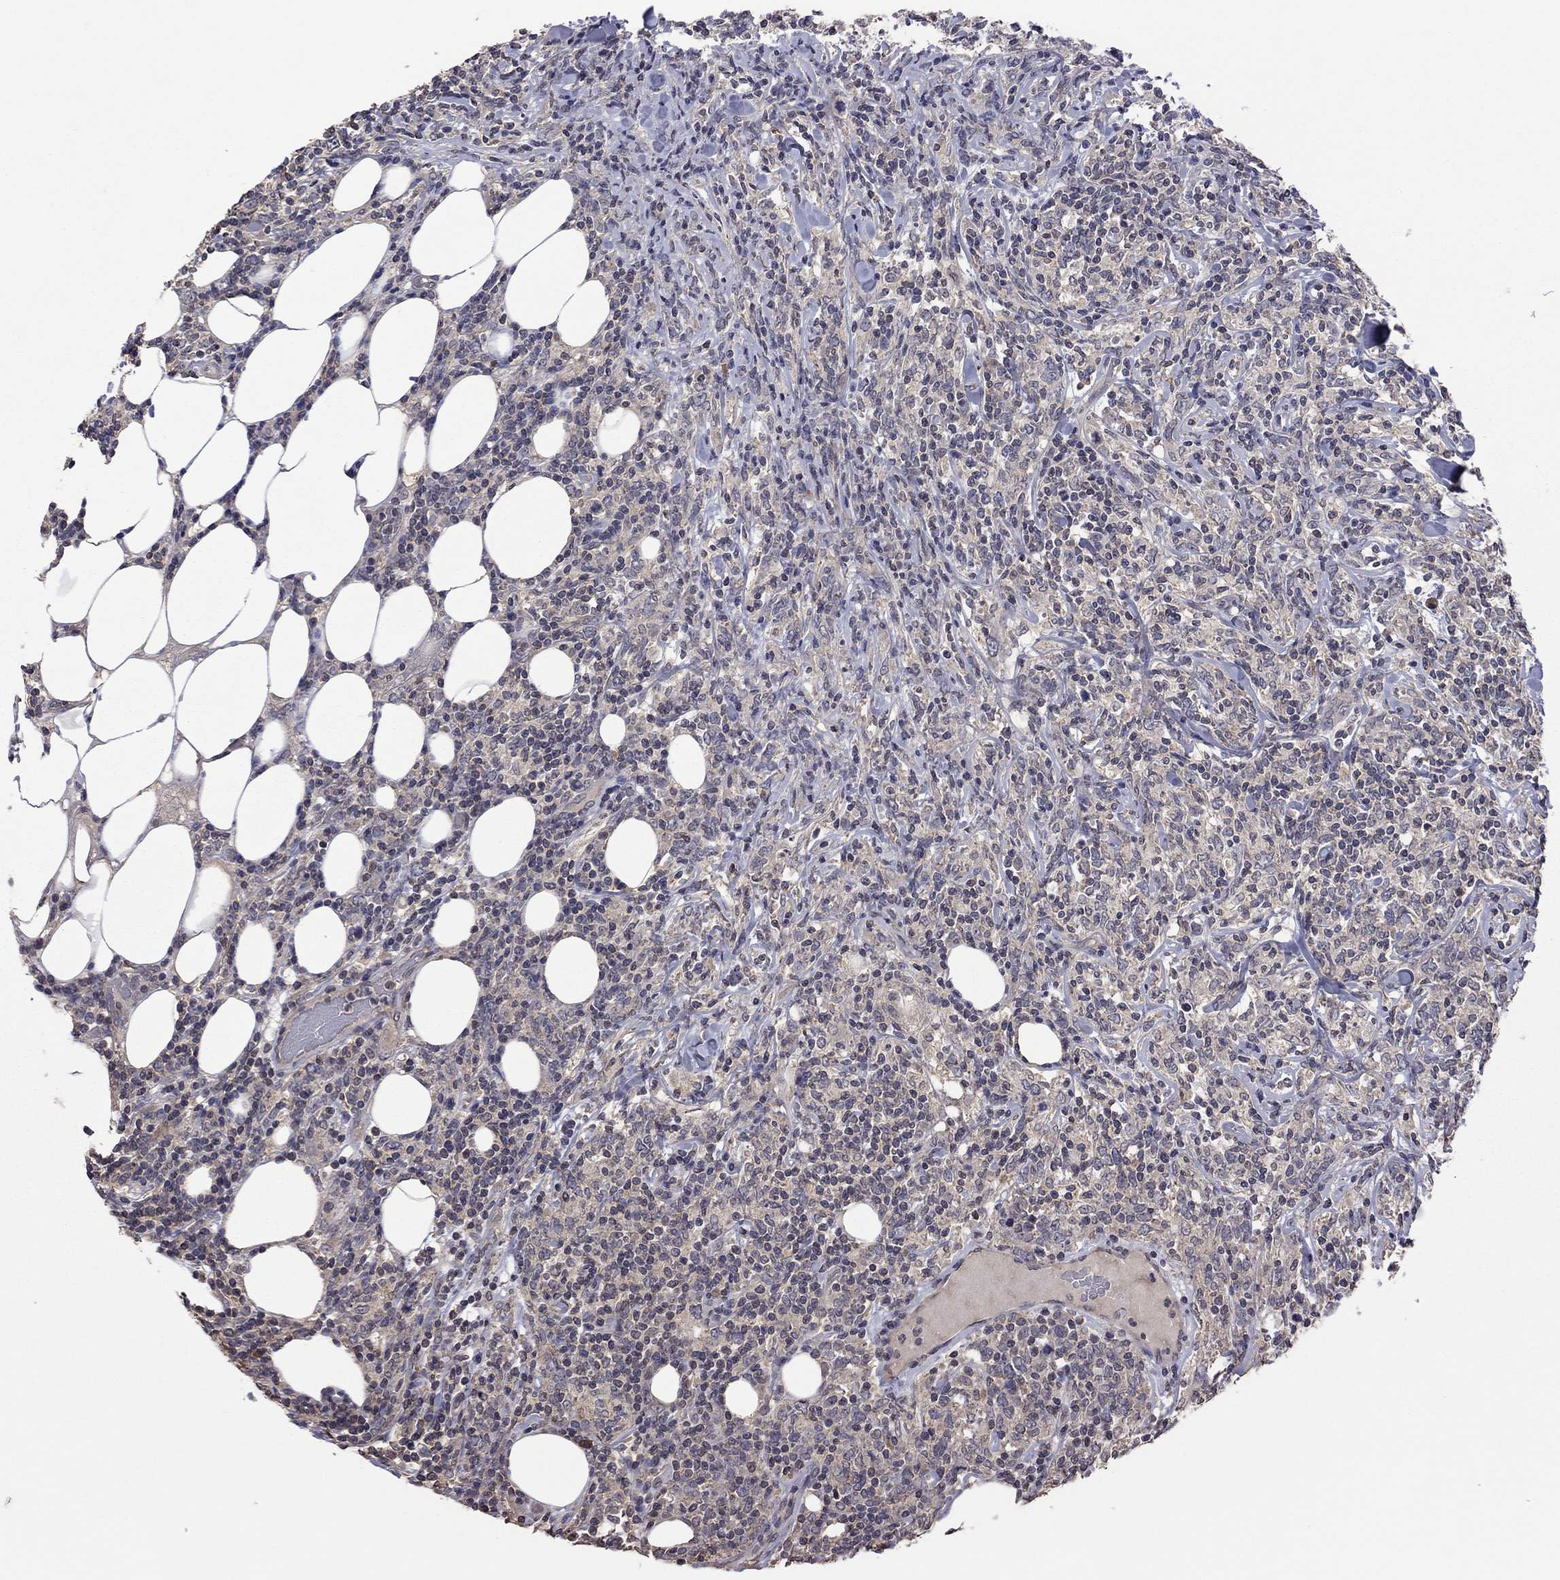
{"staining": {"intensity": "negative", "quantity": "none", "location": "none"}, "tissue": "lymphoma", "cell_type": "Tumor cells", "image_type": "cancer", "snomed": [{"axis": "morphology", "description": "Malignant lymphoma, non-Hodgkin's type, High grade"}, {"axis": "topography", "description": "Lymph node"}], "caption": "Tumor cells are negative for brown protein staining in lymphoma.", "gene": "TSNARE1", "patient": {"sex": "female", "age": 84}}